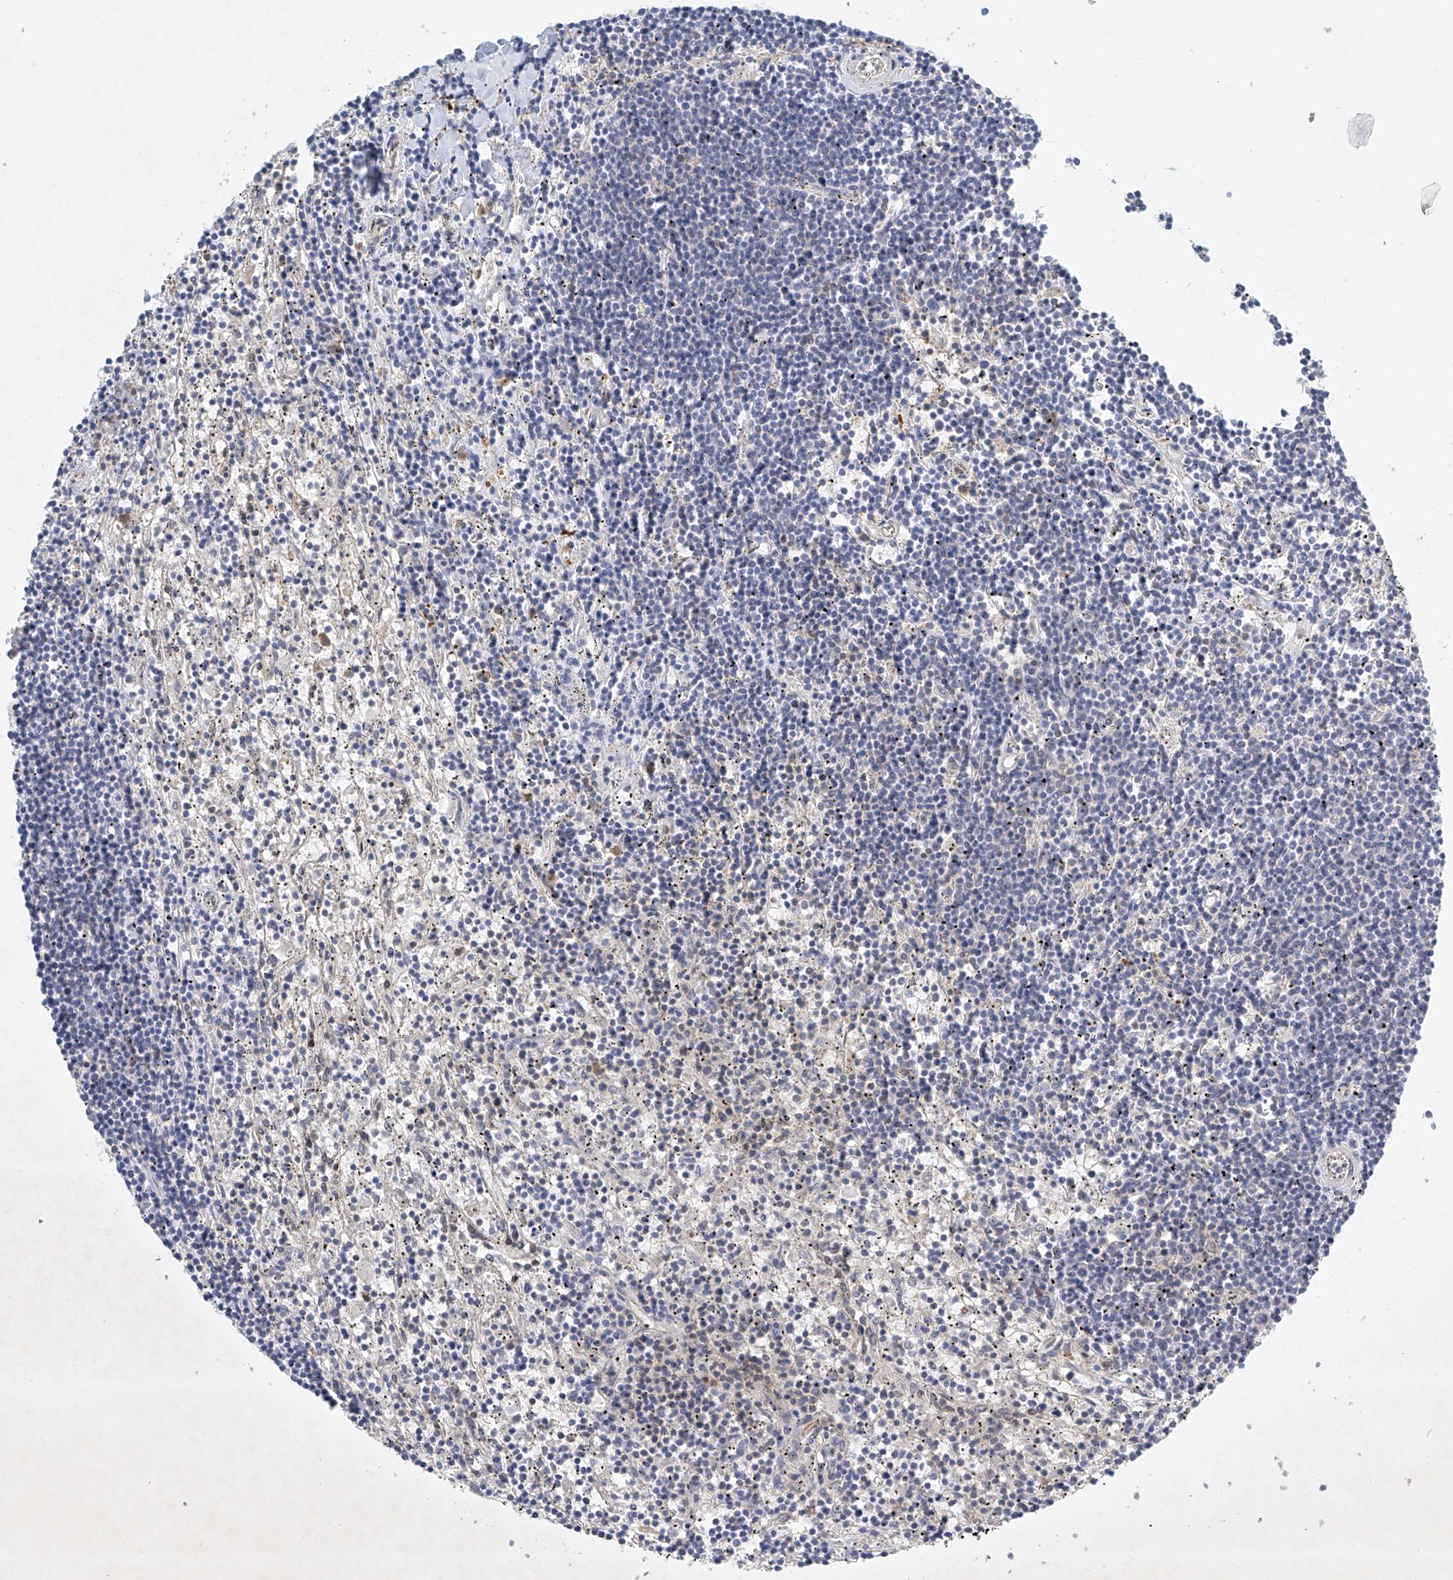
{"staining": {"intensity": "negative", "quantity": "none", "location": "none"}, "tissue": "lymphoma", "cell_type": "Tumor cells", "image_type": "cancer", "snomed": [{"axis": "morphology", "description": "Malignant lymphoma, non-Hodgkin's type, Low grade"}, {"axis": "topography", "description": "Spleen"}], "caption": "This image is of low-grade malignant lymphoma, non-Hodgkin's type stained with IHC to label a protein in brown with the nuclei are counter-stained blue. There is no staining in tumor cells. (Brightfield microscopy of DAB (3,3'-diaminobenzidine) immunohistochemistry (IHC) at high magnification).", "gene": "CARMIL1", "patient": {"sex": "male", "age": 76}}